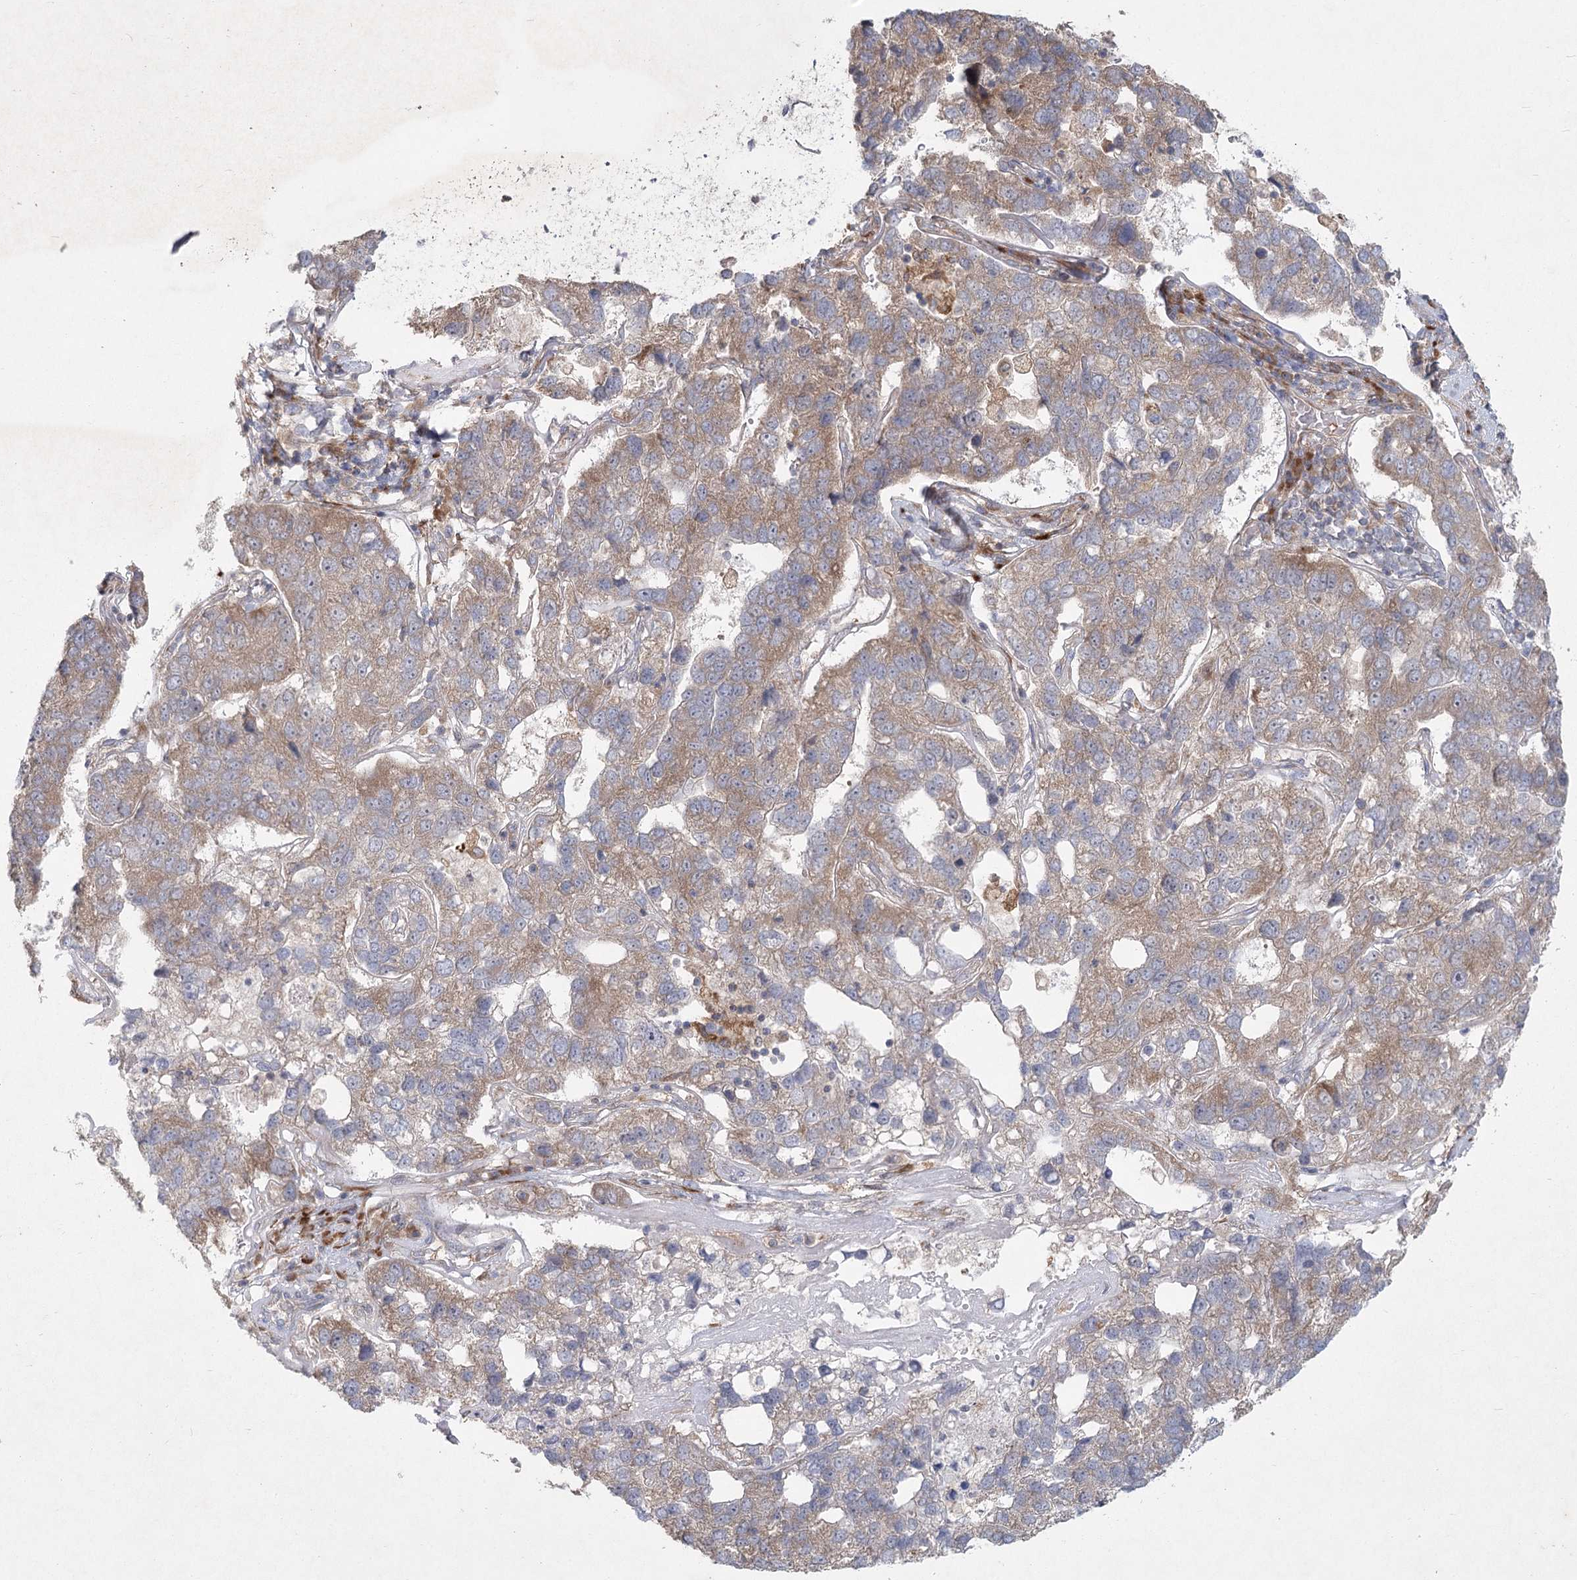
{"staining": {"intensity": "moderate", "quantity": ">75%", "location": "cytoplasmic/membranous"}, "tissue": "pancreatic cancer", "cell_type": "Tumor cells", "image_type": "cancer", "snomed": [{"axis": "morphology", "description": "Adenocarcinoma, NOS"}, {"axis": "topography", "description": "Pancreas"}], "caption": "Pancreatic adenocarcinoma stained with a brown dye exhibits moderate cytoplasmic/membranous positive expression in approximately >75% of tumor cells.", "gene": "FAM110C", "patient": {"sex": "female", "age": 61}}